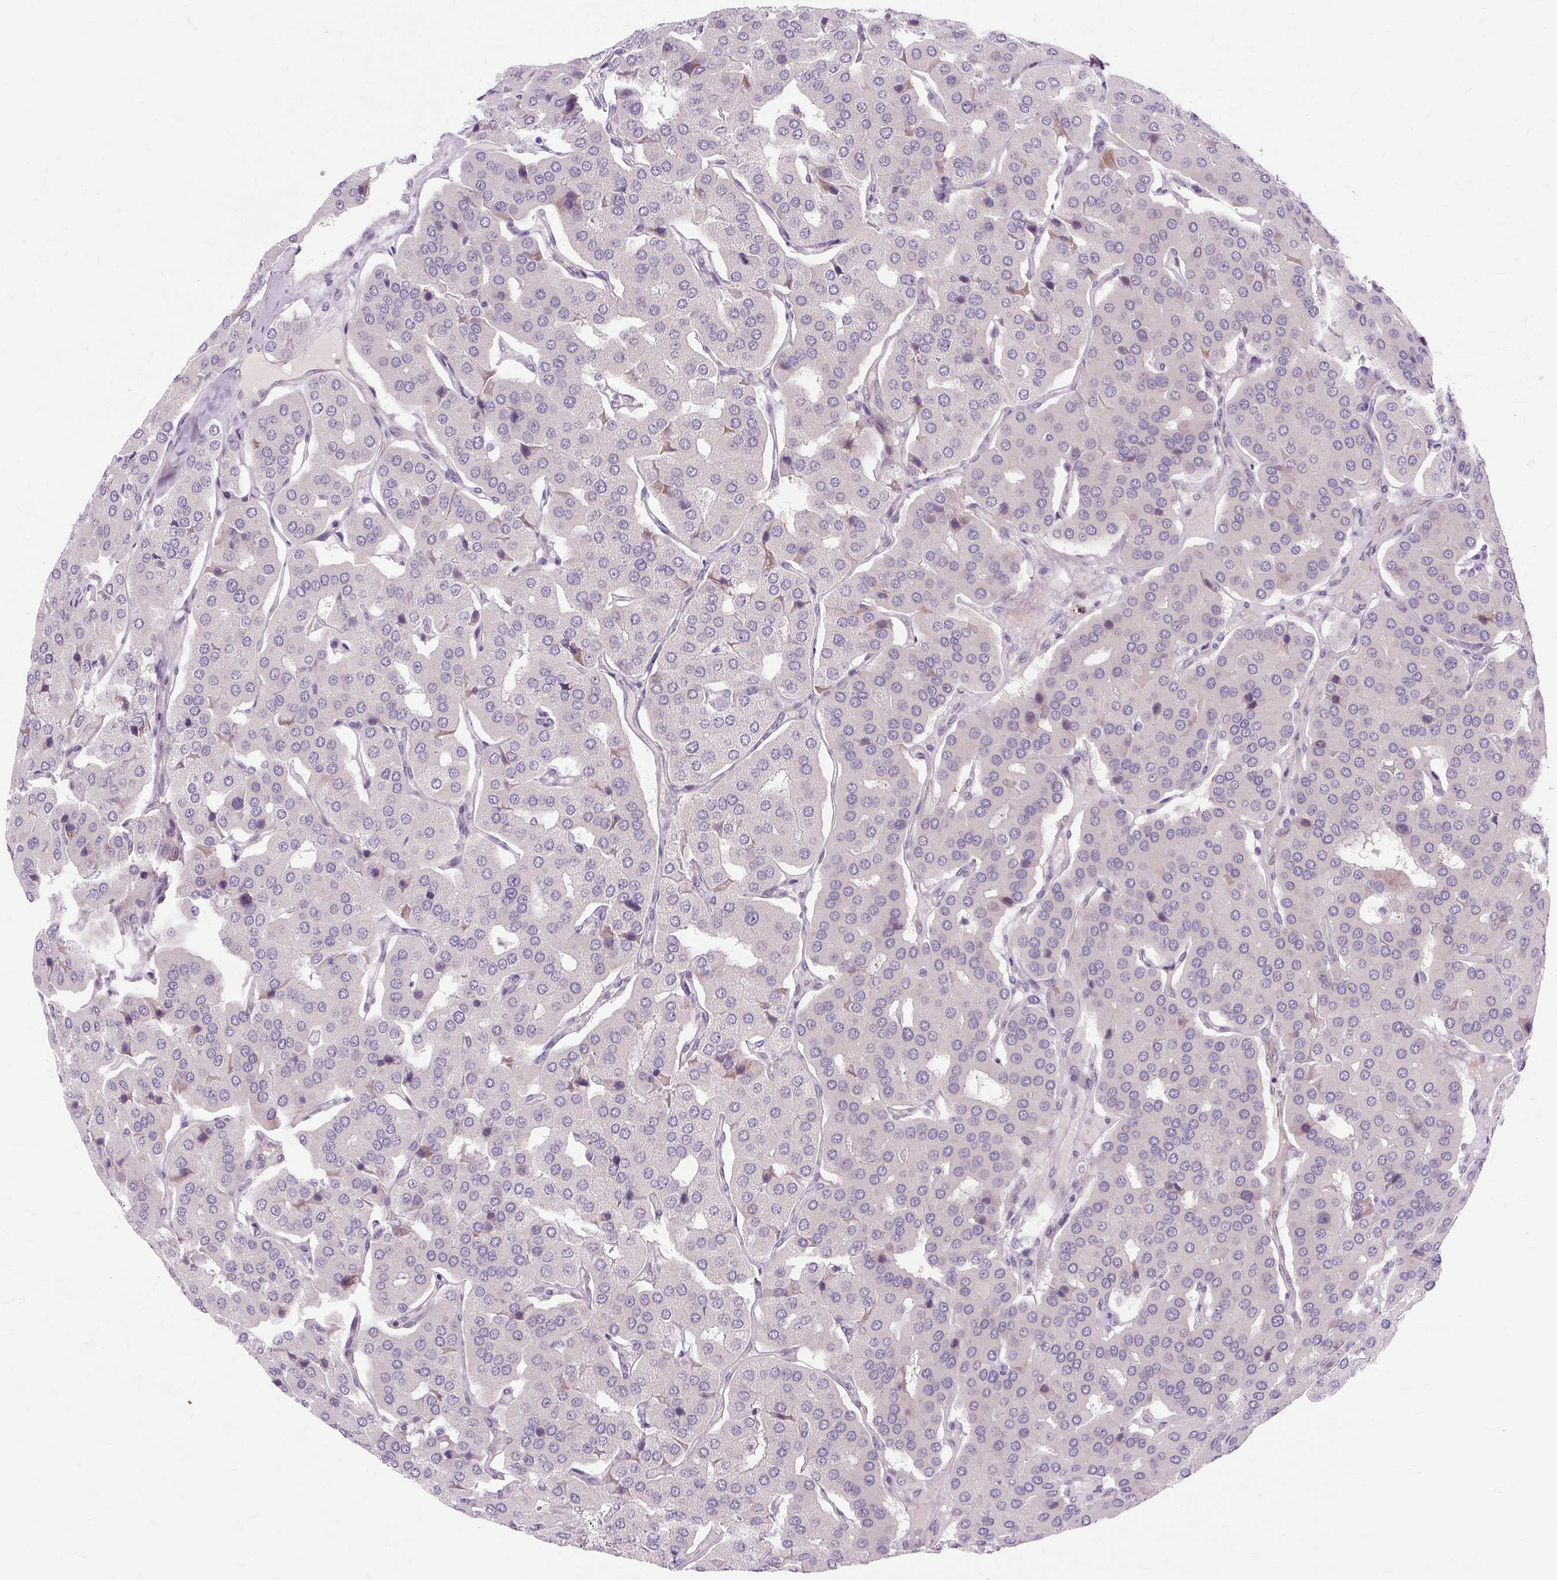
{"staining": {"intensity": "negative", "quantity": "none", "location": "none"}, "tissue": "parathyroid gland", "cell_type": "Glandular cells", "image_type": "normal", "snomed": [{"axis": "morphology", "description": "Normal tissue, NOS"}, {"axis": "morphology", "description": "Adenoma, NOS"}, {"axis": "topography", "description": "Parathyroid gland"}], "caption": "The immunohistochemistry (IHC) histopathology image has no significant positivity in glandular cells of parathyroid gland. The staining was performed using DAB to visualize the protein expression in brown, while the nuclei were stained in blue with hematoxylin (Magnification: 20x).", "gene": "ZNF35", "patient": {"sex": "female", "age": 86}}